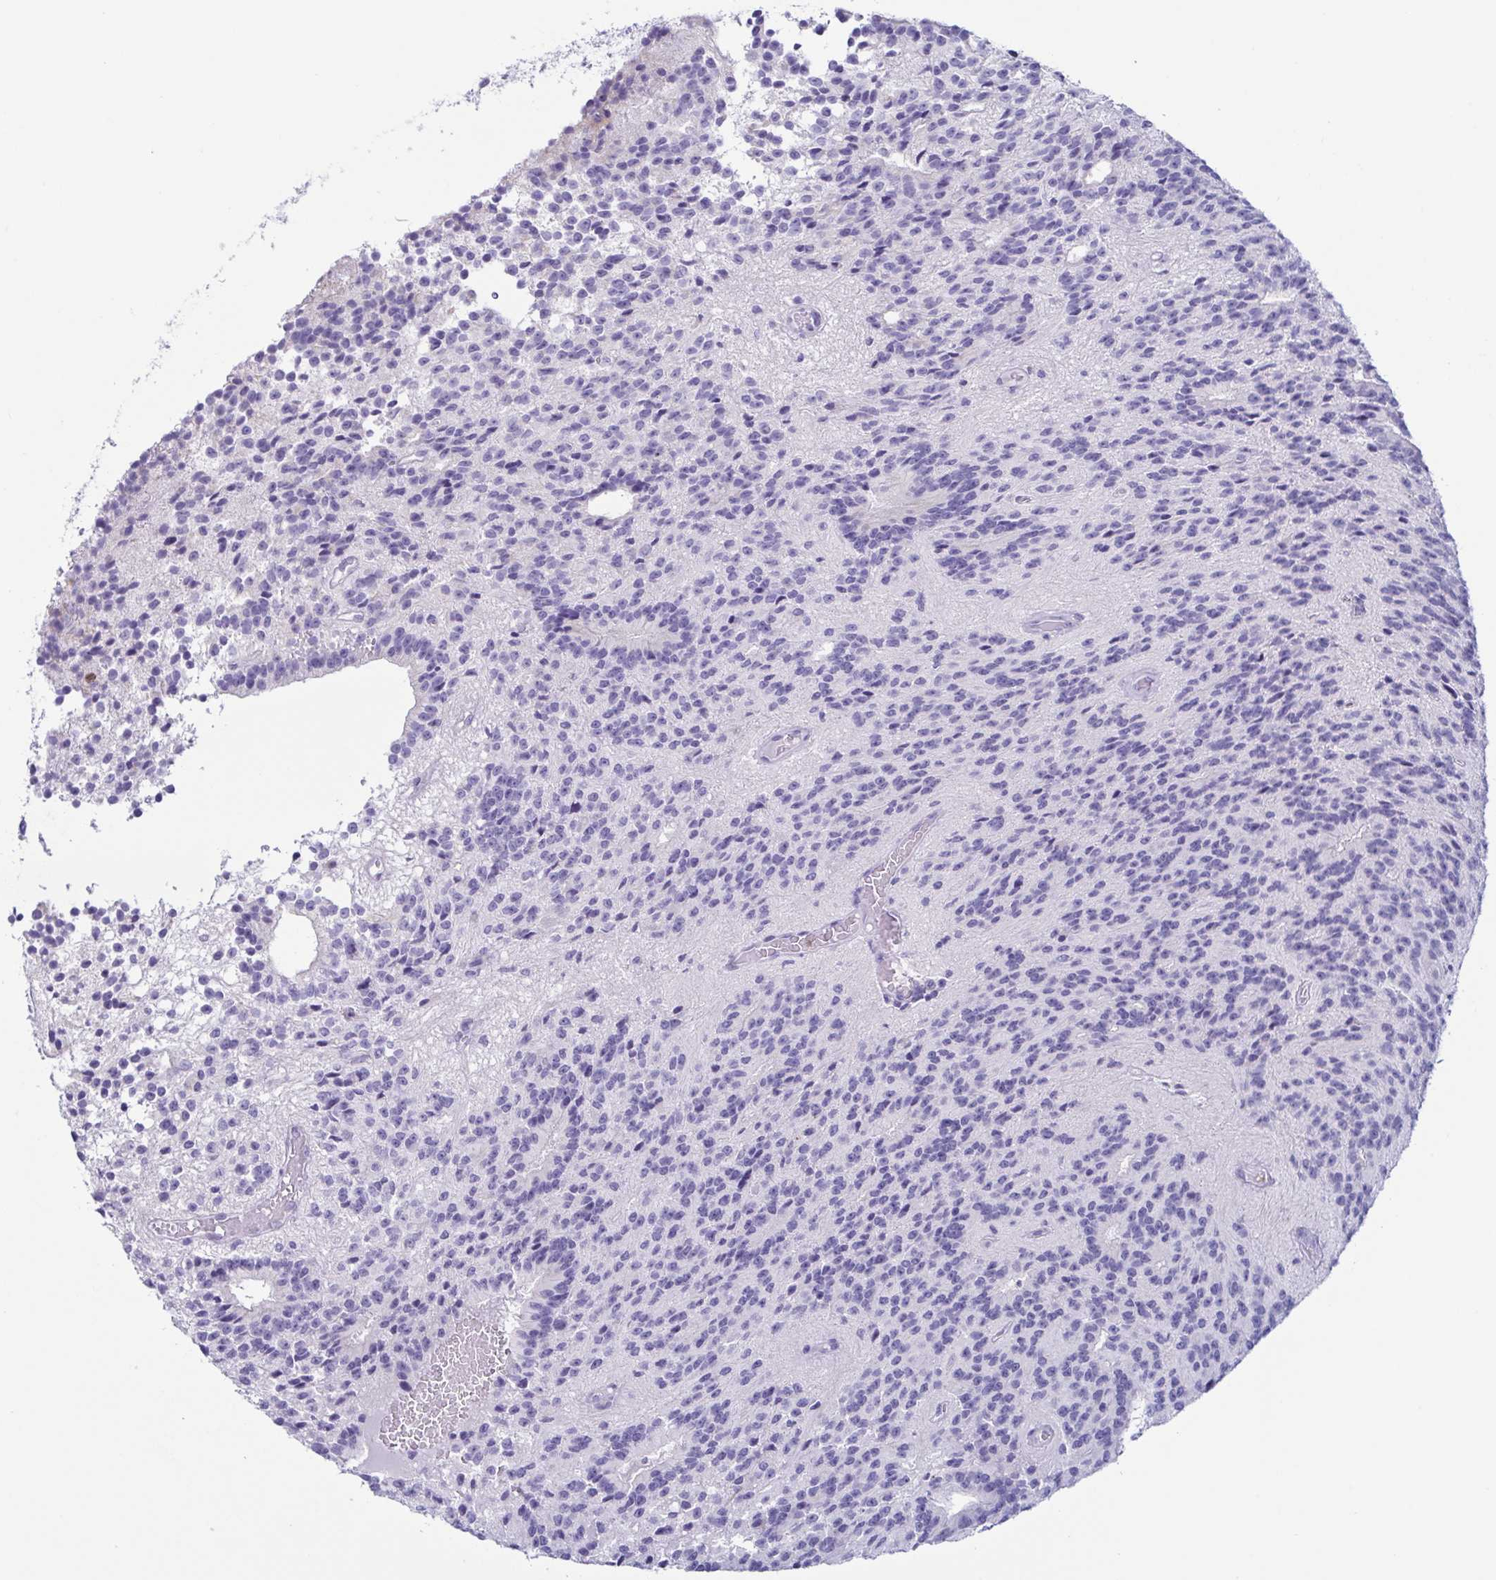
{"staining": {"intensity": "negative", "quantity": "none", "location": "none"}, "tissue": "glioma", "cell_type": "Tumor cells", "image_type": "cancer", "snomed": [{"axis": "morphology", "description": "Glioma, malignant, Low grade"}, {"axis": "topography", "description": "Brain"}], "caption": "DAB immunohistochemical staining of human glioma exhibits no significant staining in tumor cells. (IHC, brightfield microscopy, high magnification).", "gene": "AZU1", "patient": {"sex": "male", "age": 31}}